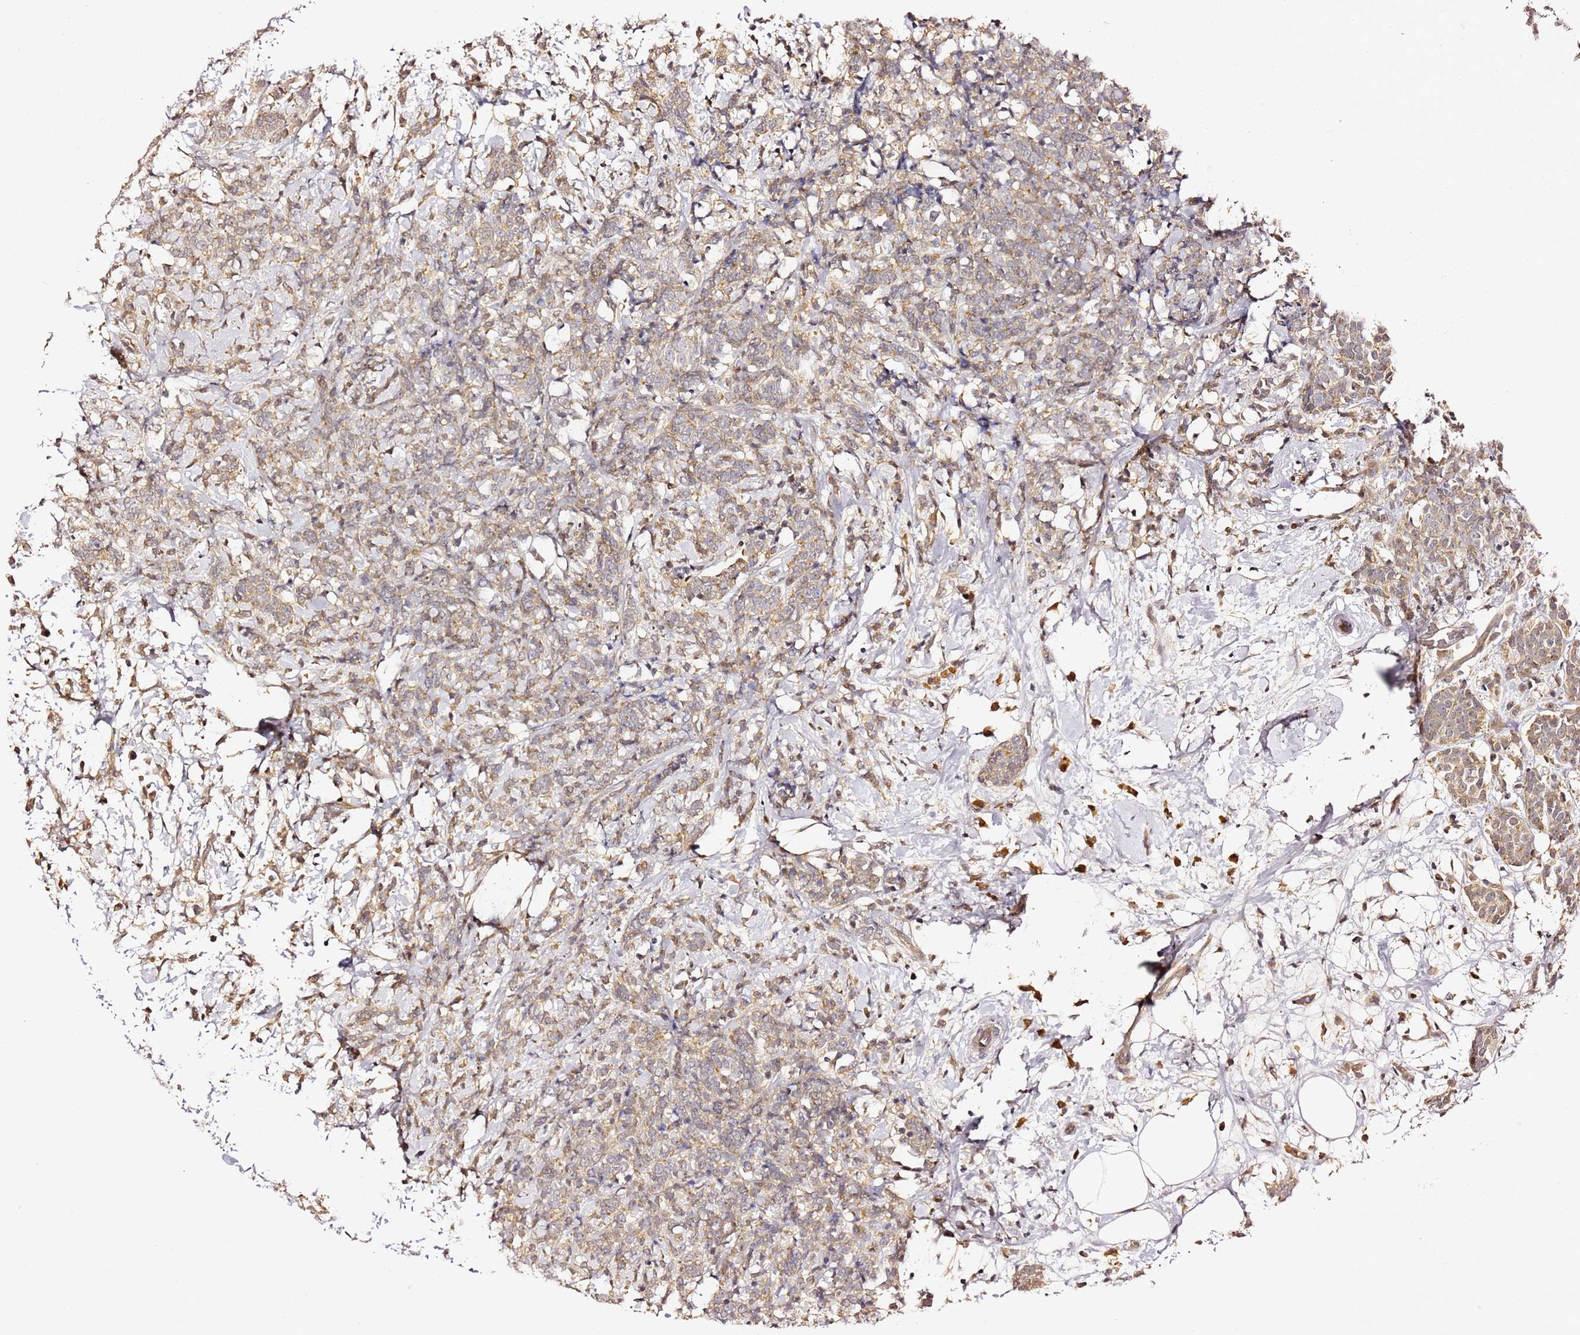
{"staining": {"intensity": "weak", "quantity": ">75%", "location": "cytoplasmic/membranous"}, "tissue": "breast cancer", "cell_type": "Tumor cells", "image_type": "cancer", "snomed": [{"axis": "morphology", "description": "Lobular carcinoma"}, {"axis": "topography", "description": "Breast"}], "caption": "This photomicrograph exhibits immunohistochemistry staining of breast cancer (lobular carcinoma), with low weak cytoplasmic/membranous expression in about >75% of tumor cells.", "gene": "OSBPL2", "patient": {"sex": "female", "age": 58}}